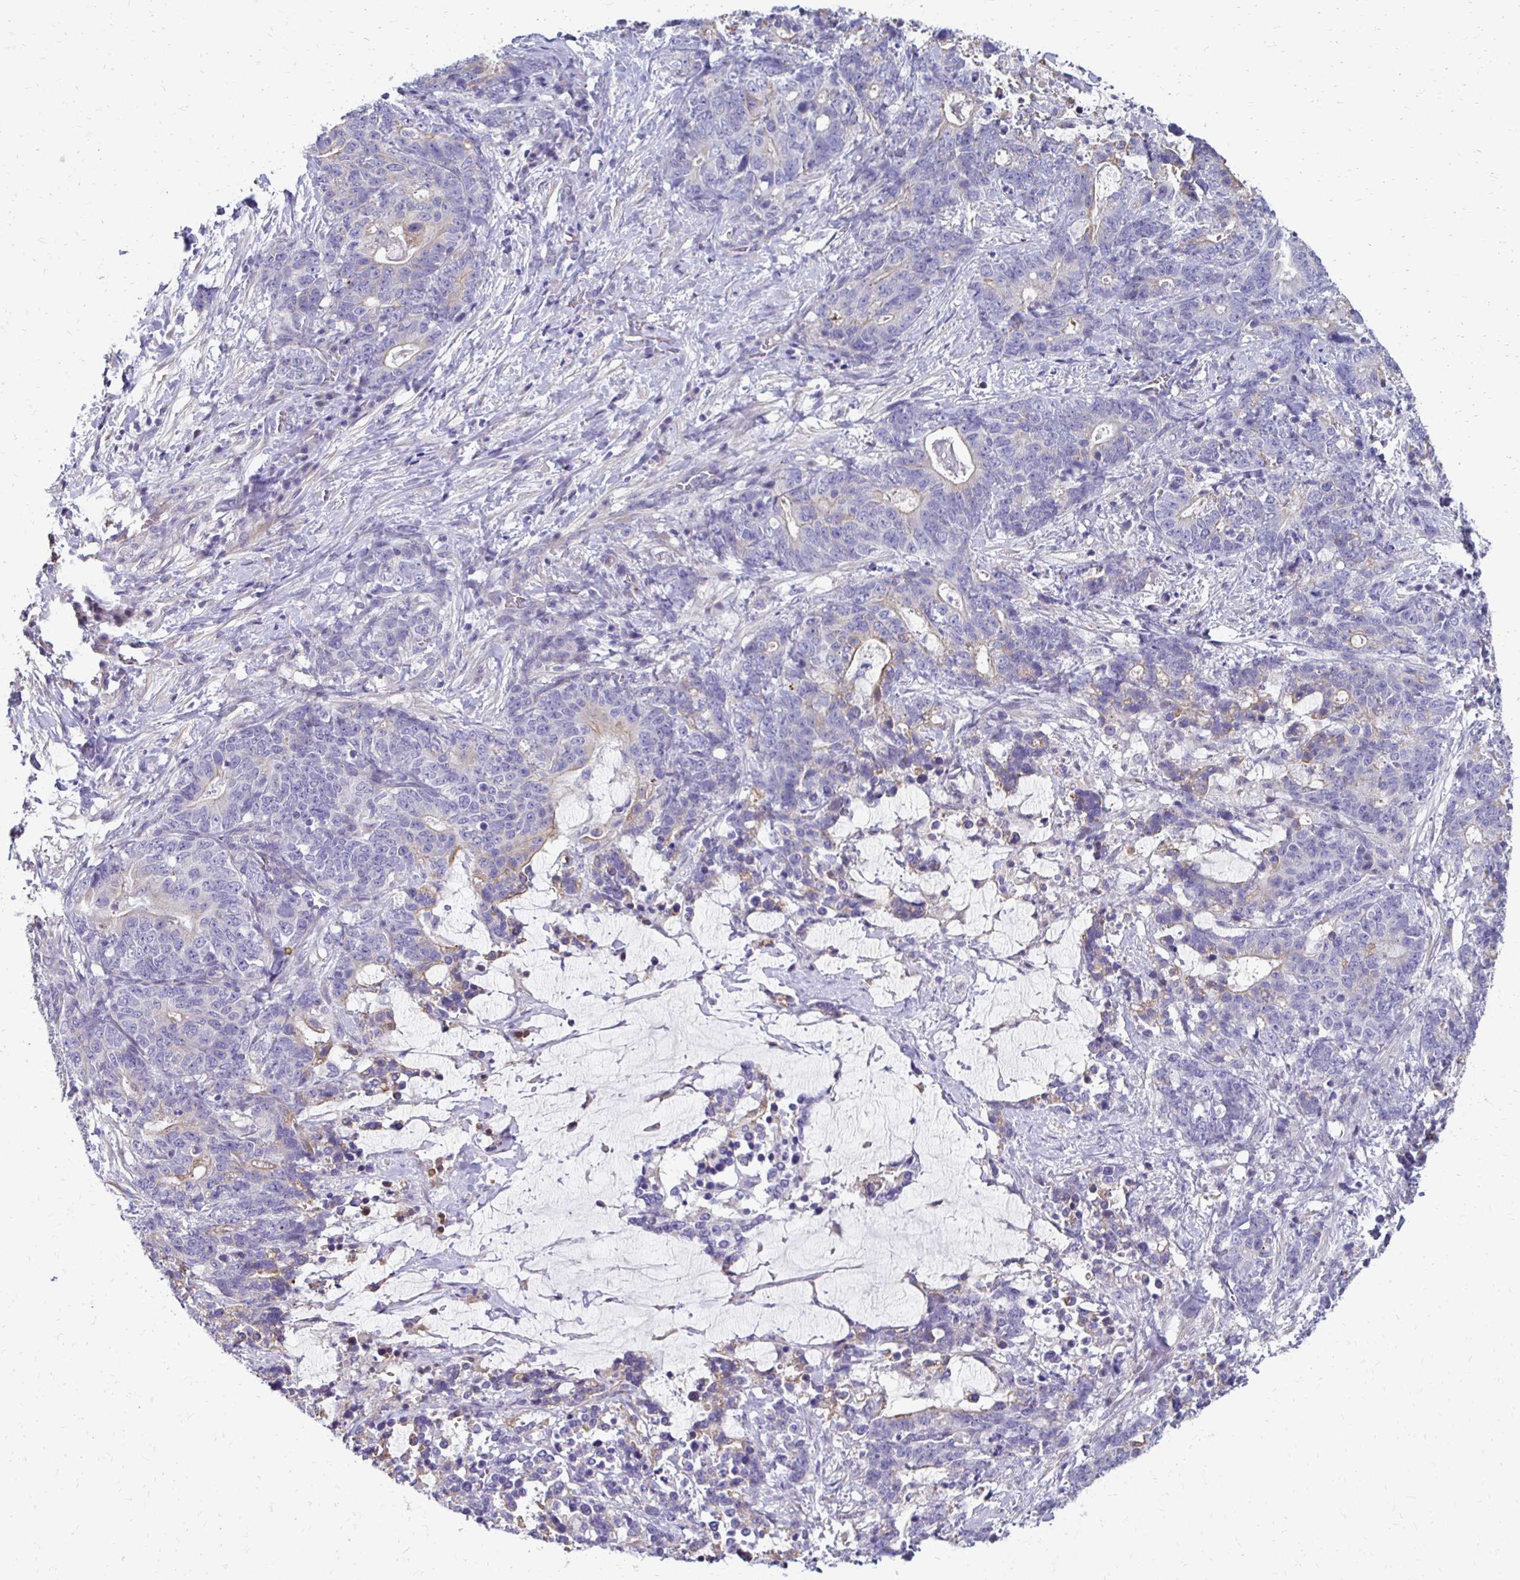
{"staining": {"intensity": "weak", "quantity": "<25%", "location": "cytoplasmic/membranous"}, "tissue": "stomach cancer", "cell_type": "Tumor cells", "image_type": "cancer", "snomed": [{"axis": "morphology", "description": "Normal tissue, NOS"}, {"axis": "morphology", "description": "Adenocarcinoma, NOS"}, {"axis": "topography", "description": "Stomach"}], "caption": "Tumor cells are negative for brown protein staining in adenocarcinoma (stomach).", "gene": "AKAP6", "patient": {"sex": "female", "age": 64}}